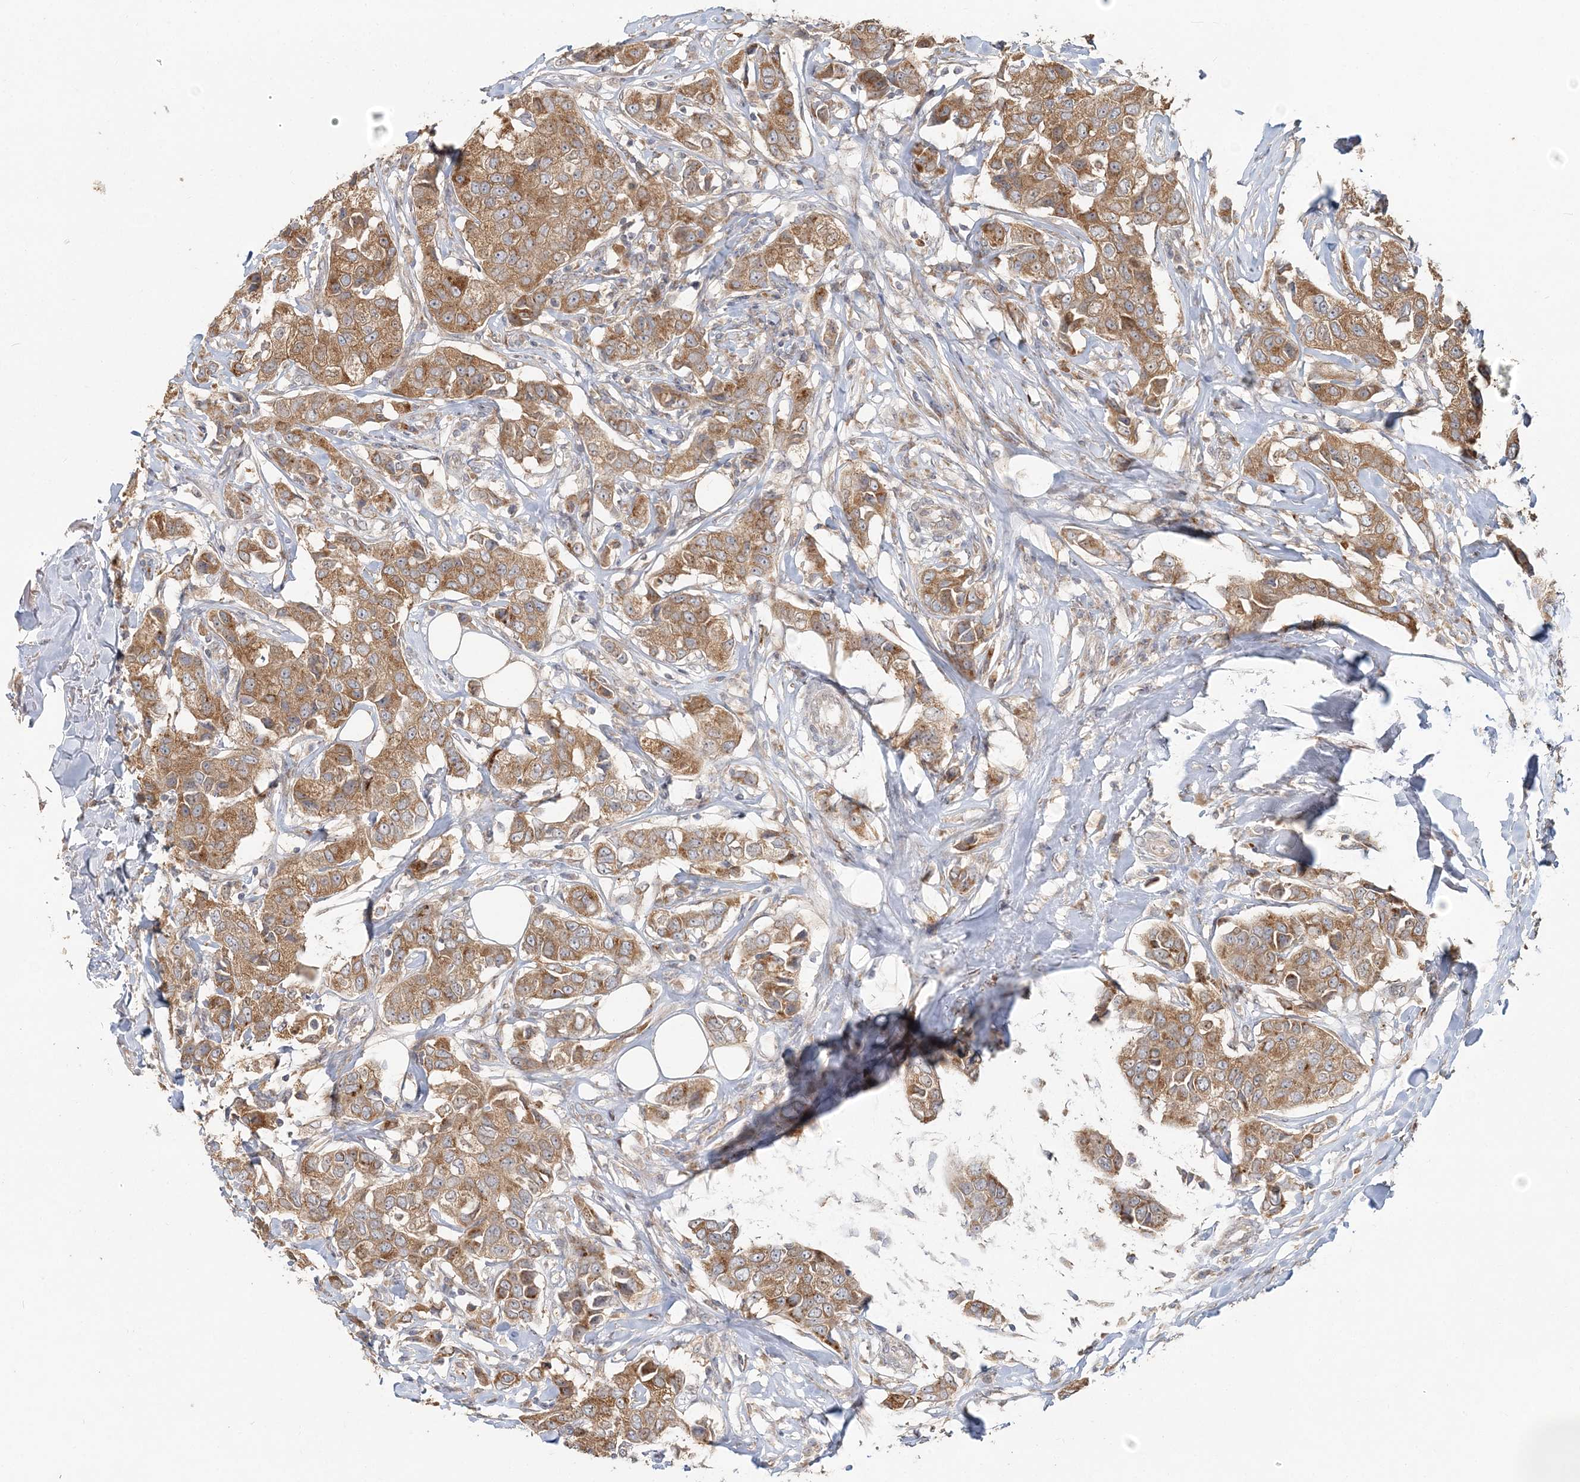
{"staining": {"intensity": "moderate", "quantity": ">75%", "location": "cytoplasmic/membranous"}, "tissue": "breast cancer", "cell_type": "Tumor cells", "image_type": "cancer", "snomed": [{"axis": "morphology", "description": "Duct carcinoma"}, {"axis": "topography", "description": "Breast"}], "caption": "A micrograph of breast cancer (invasive ductal carcinoma) stained for a protein displays moderate cytoplasmic/membranous brown staining in tumor cells.", "gene": "RAB14", "patient": {"sex": "female", "age": 80}}